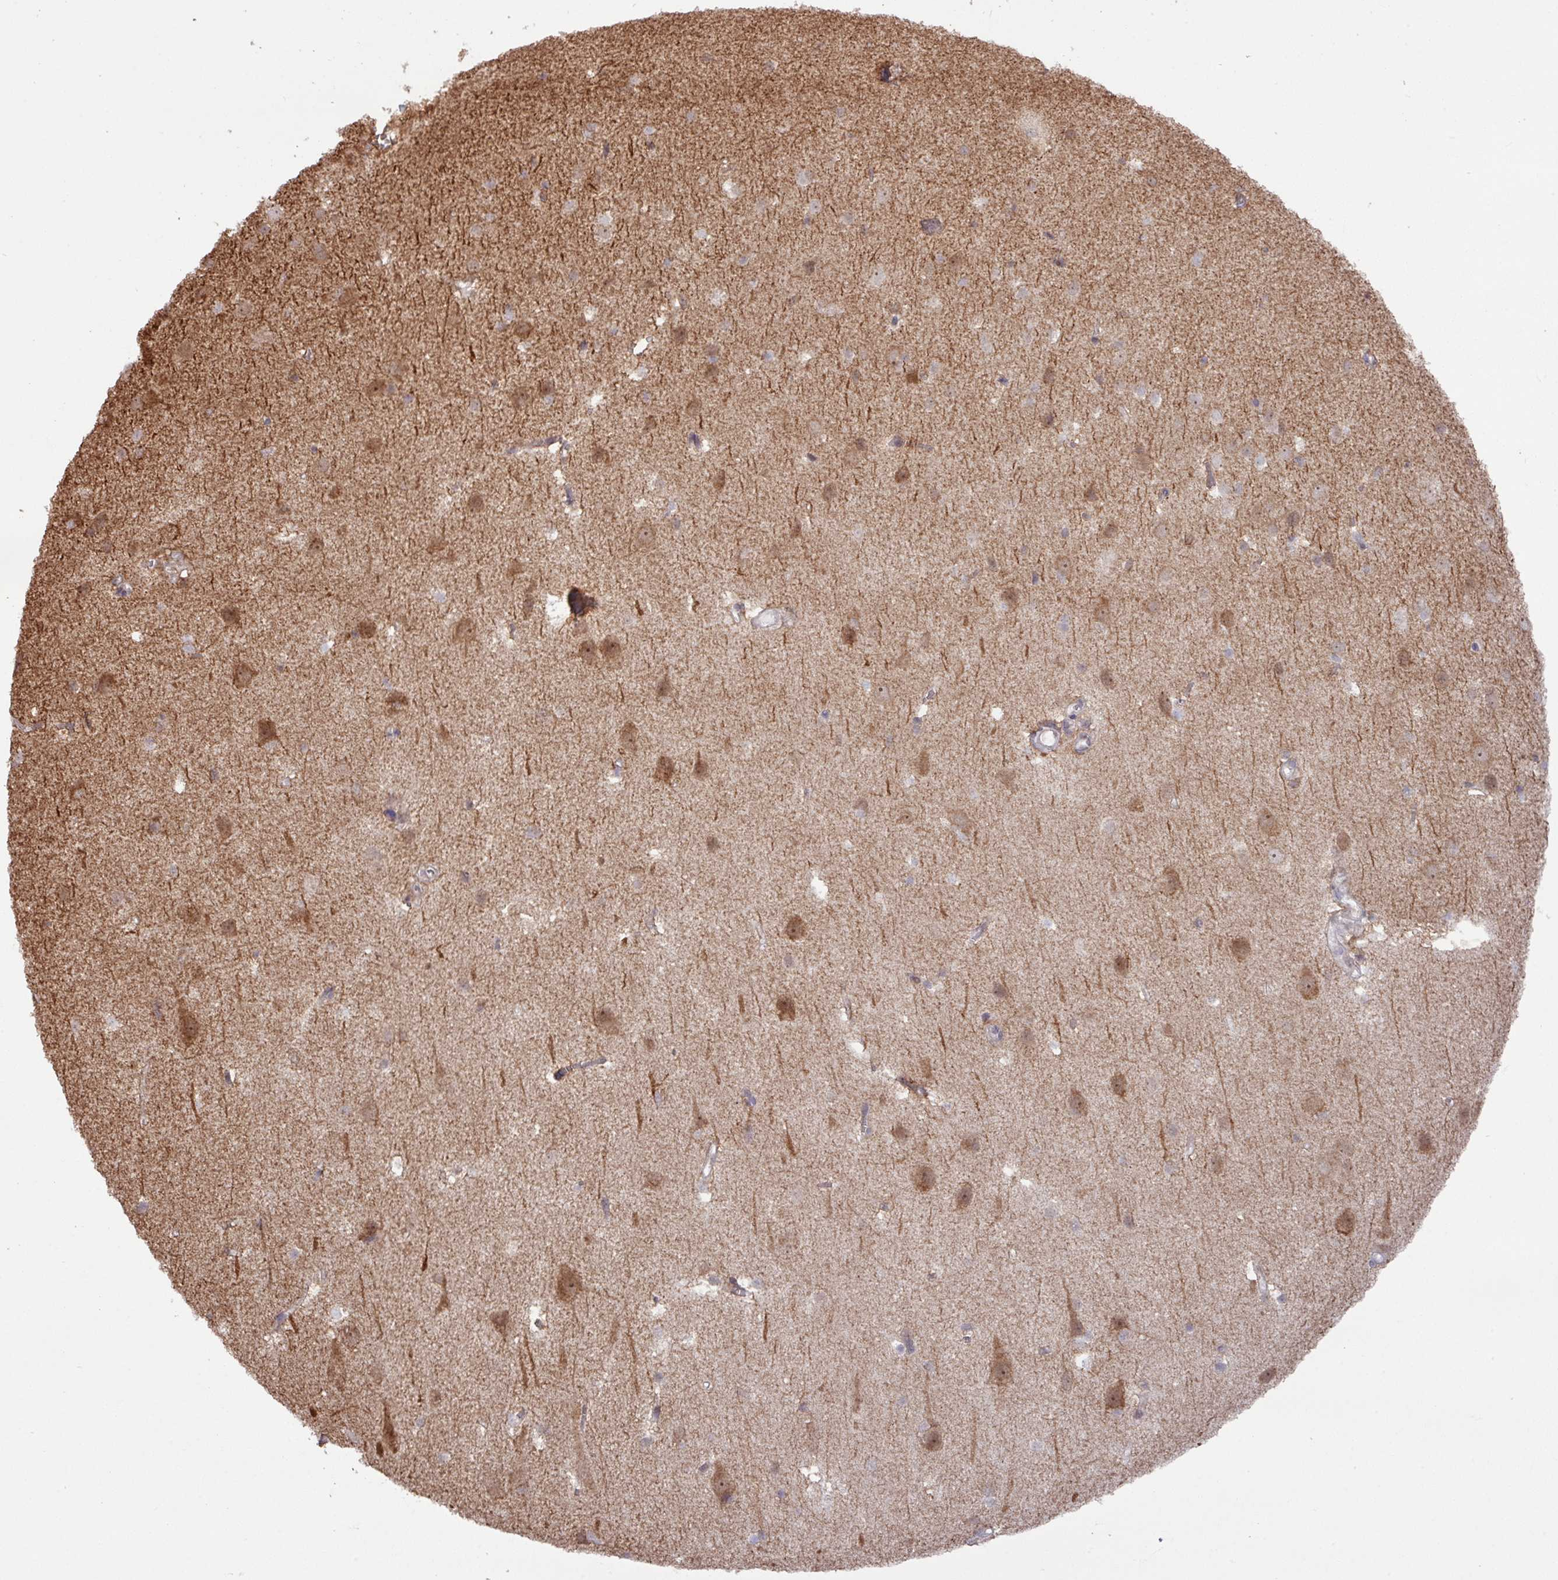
{"staining": {"intensity": "weak", "quantity": "<25%", "location": "cytoplasmic/membranous"}, "tissue": "cerebral cortex", "cell_type": "Endothelial cells", "image_type": "normal", "snomed": [{"axis": "morphology", "description": "Normal tissue, NOS"}, {"axis": "topography", "description": "Cerebral cortex"}], "caption": "High magnification brightfield microscopy of normal cerebral cortex stained with DAB (3,3'-diaminobenzidine) (brown) and counterstained with hematoxylin (blue): endothelial cells show no significant expression. (Stains: DAB immunohistochemistry with hematoxylin counter stain, Microscopy: brightfield microscopy at high magnification).", "gene": "GON7", "patient": {"sex": "male", "age": 37}}